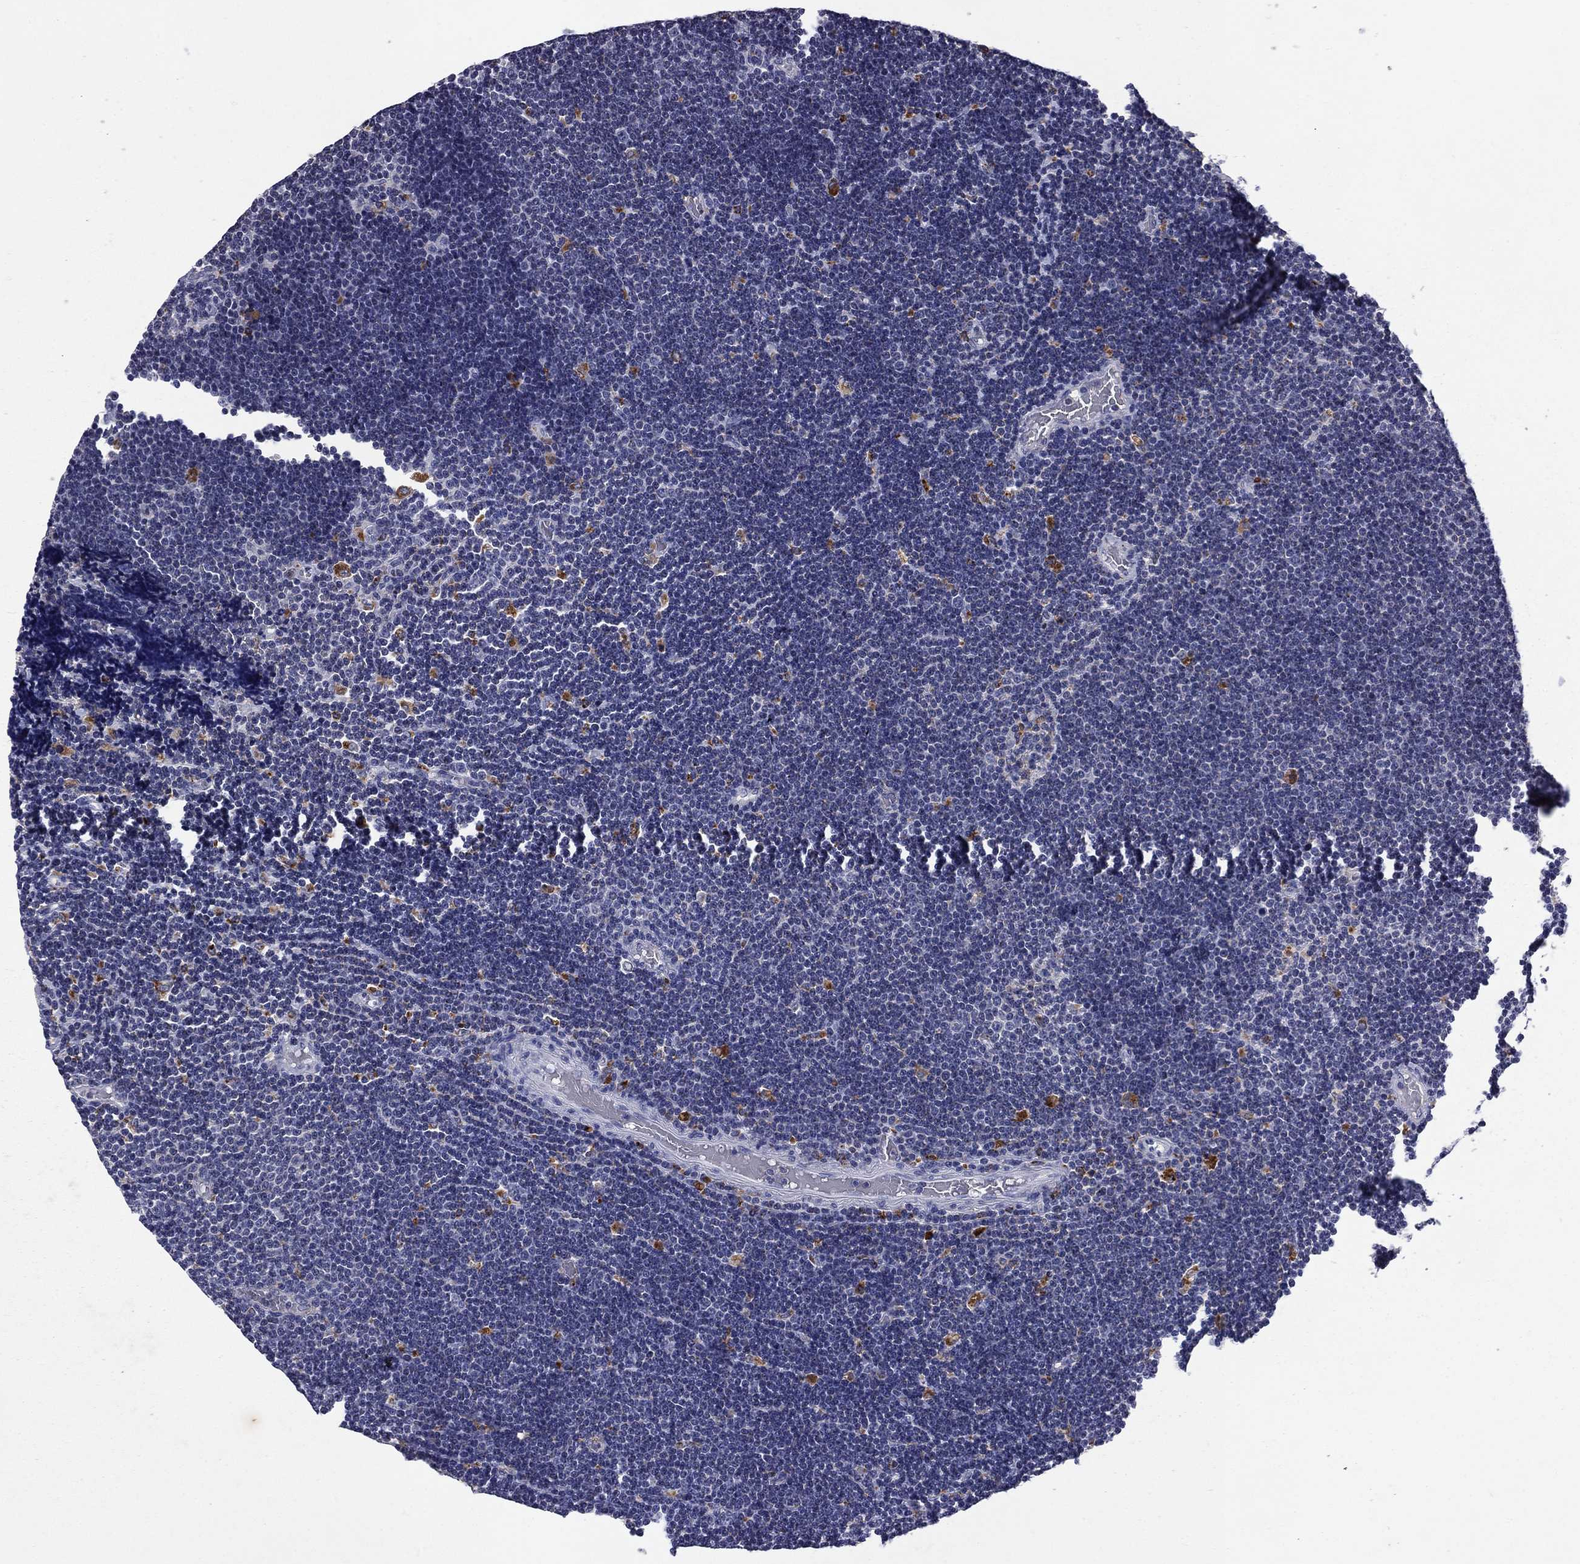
{"staining": {"intensity": "negative", "quantity": "none", "location": "none"}, "tissue": "lymphoma", "cell_type": "Tumor cells", "image_type": "cancer", "snomed": [{"axis": "morphology", "description": "Malignant lymphoma, non-Hodgkin's type, Low grade"}, {"axis": "topography", "description": "Brain"}], "caption": "DAB immunohistochemical staining of lymphoma shows no significant staining in tumor cells.", "gene": "MADCAM1", "patient": {"sex": "female", "age": 66}}